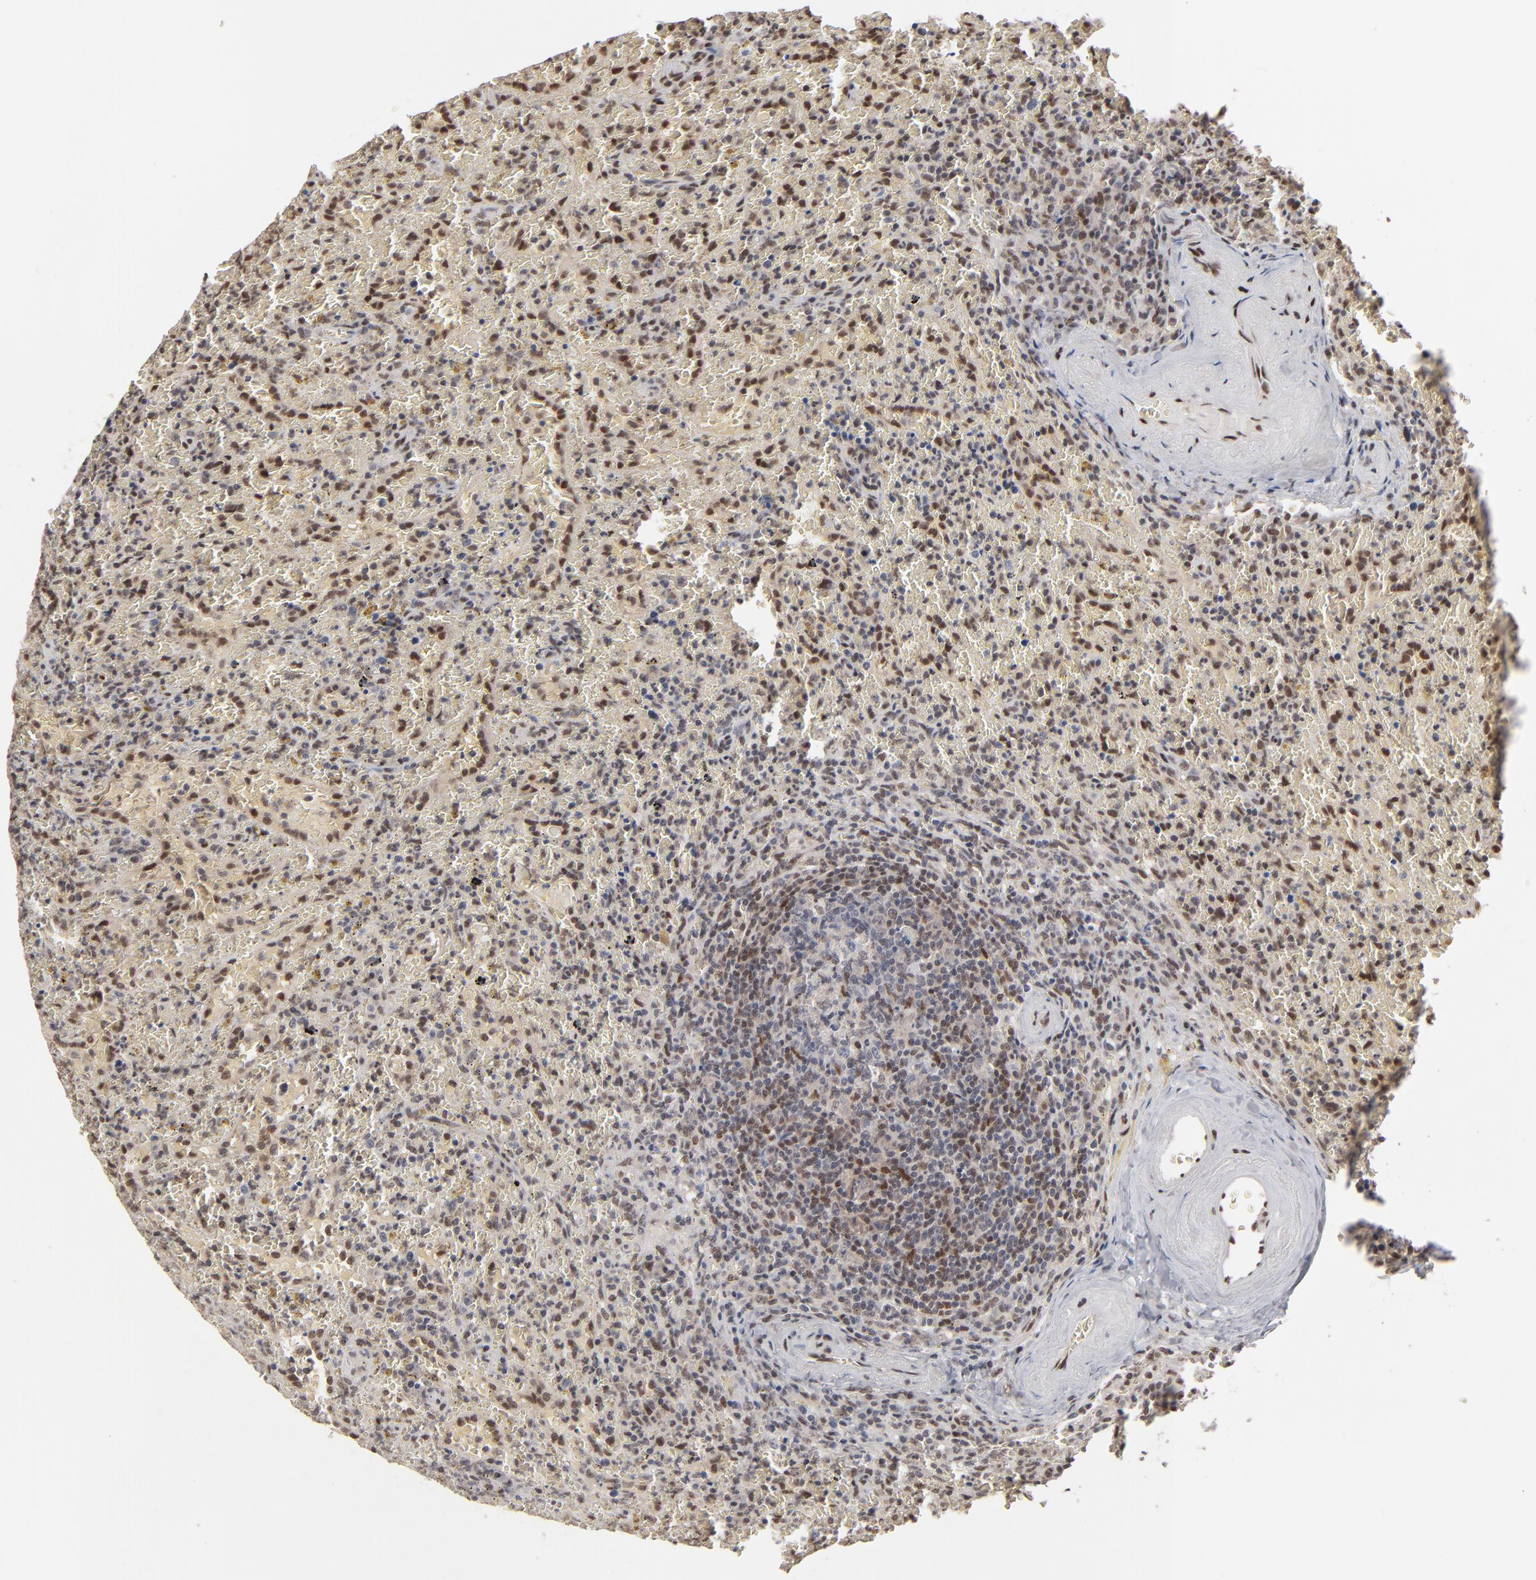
{"staining": {"intensity": "negative", "quantity": "none", "location": "none"}, "tissue": "lymphoma", "cell_type": "Tumor cells", "image_type": "cancer", "snomed": [{"axis": "morphology", "description": "Malignant lymphoma, non-Hodgkin's type, High grade"}, {"axis": "topography", "description": "Spleen"}, {"axis": "topography", "description": "Lymph node"}], "caption": "Immunohistochemistry (IHC) photomicrograph of neoplastic tissue: human lymphoma stained with DAB reveals no significant protein expression in tumor cells.", "gene": "IRF9", "patient": {"sex": "female", "age": 70}}